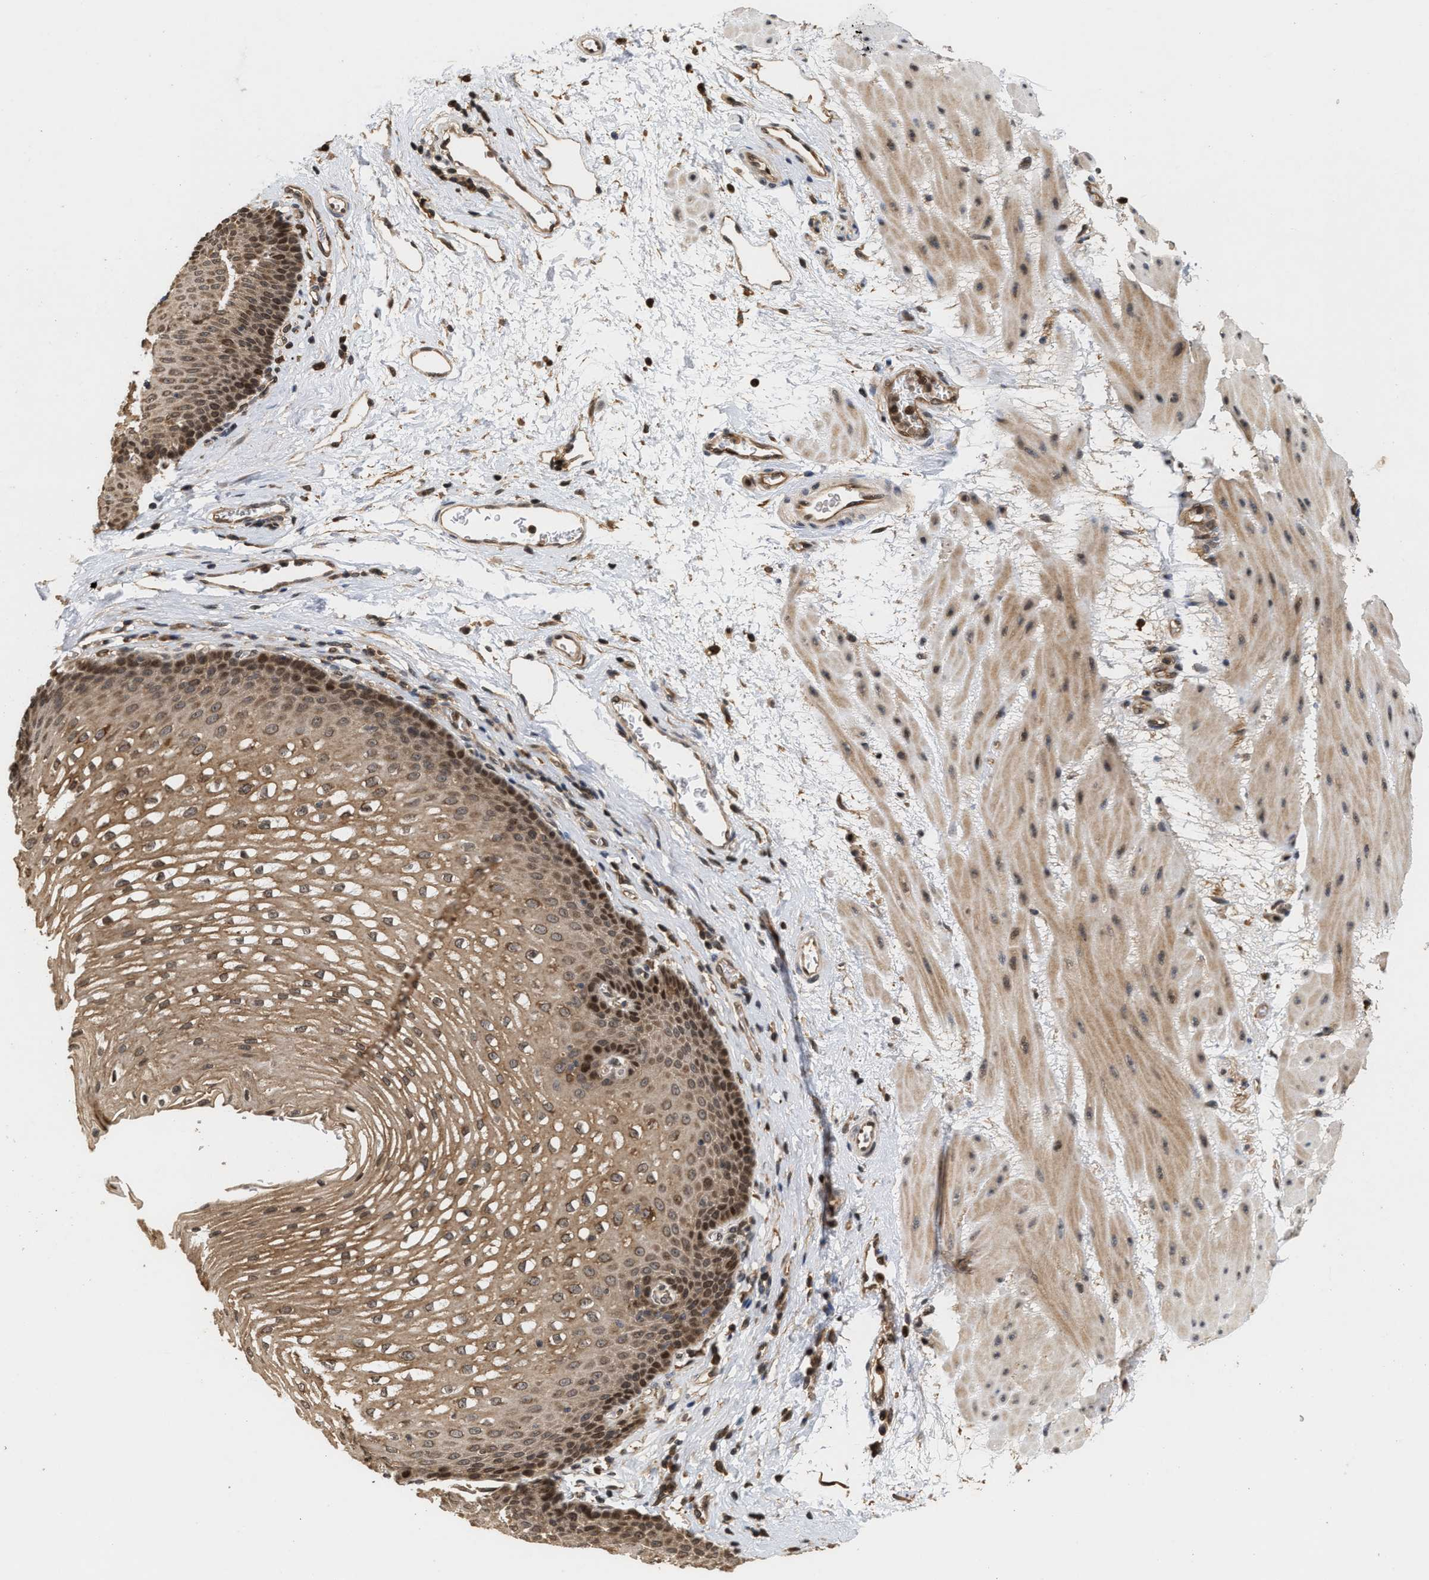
{"staining": {"intensity": "strong", "quantity": ">75%", "location": "cytoplasmic/membranous,nuclear"}, "tissue": "esophagus", "cell_type": "Squamous epithelial cells", "image_type": "normal", "snomed": [{"axis": "morphology", "description": "Normal tissue, NOS"}, {"axis": "topography", "description": "Esophagus"}], "caption": "Protein expression analysis of benign esophagus exhibits strong cytoplasmic/membranous,nuclear staining in approximately >75% of squamous epithelial cells. The staining was performed using DAB (3,3'-diaminobenzidine), with brown indicating positive protein expression. Nuclei are stained blue with hematoxylin.", "gene": "ABHD5", "patient": {"sex": "male", "age": 48}}